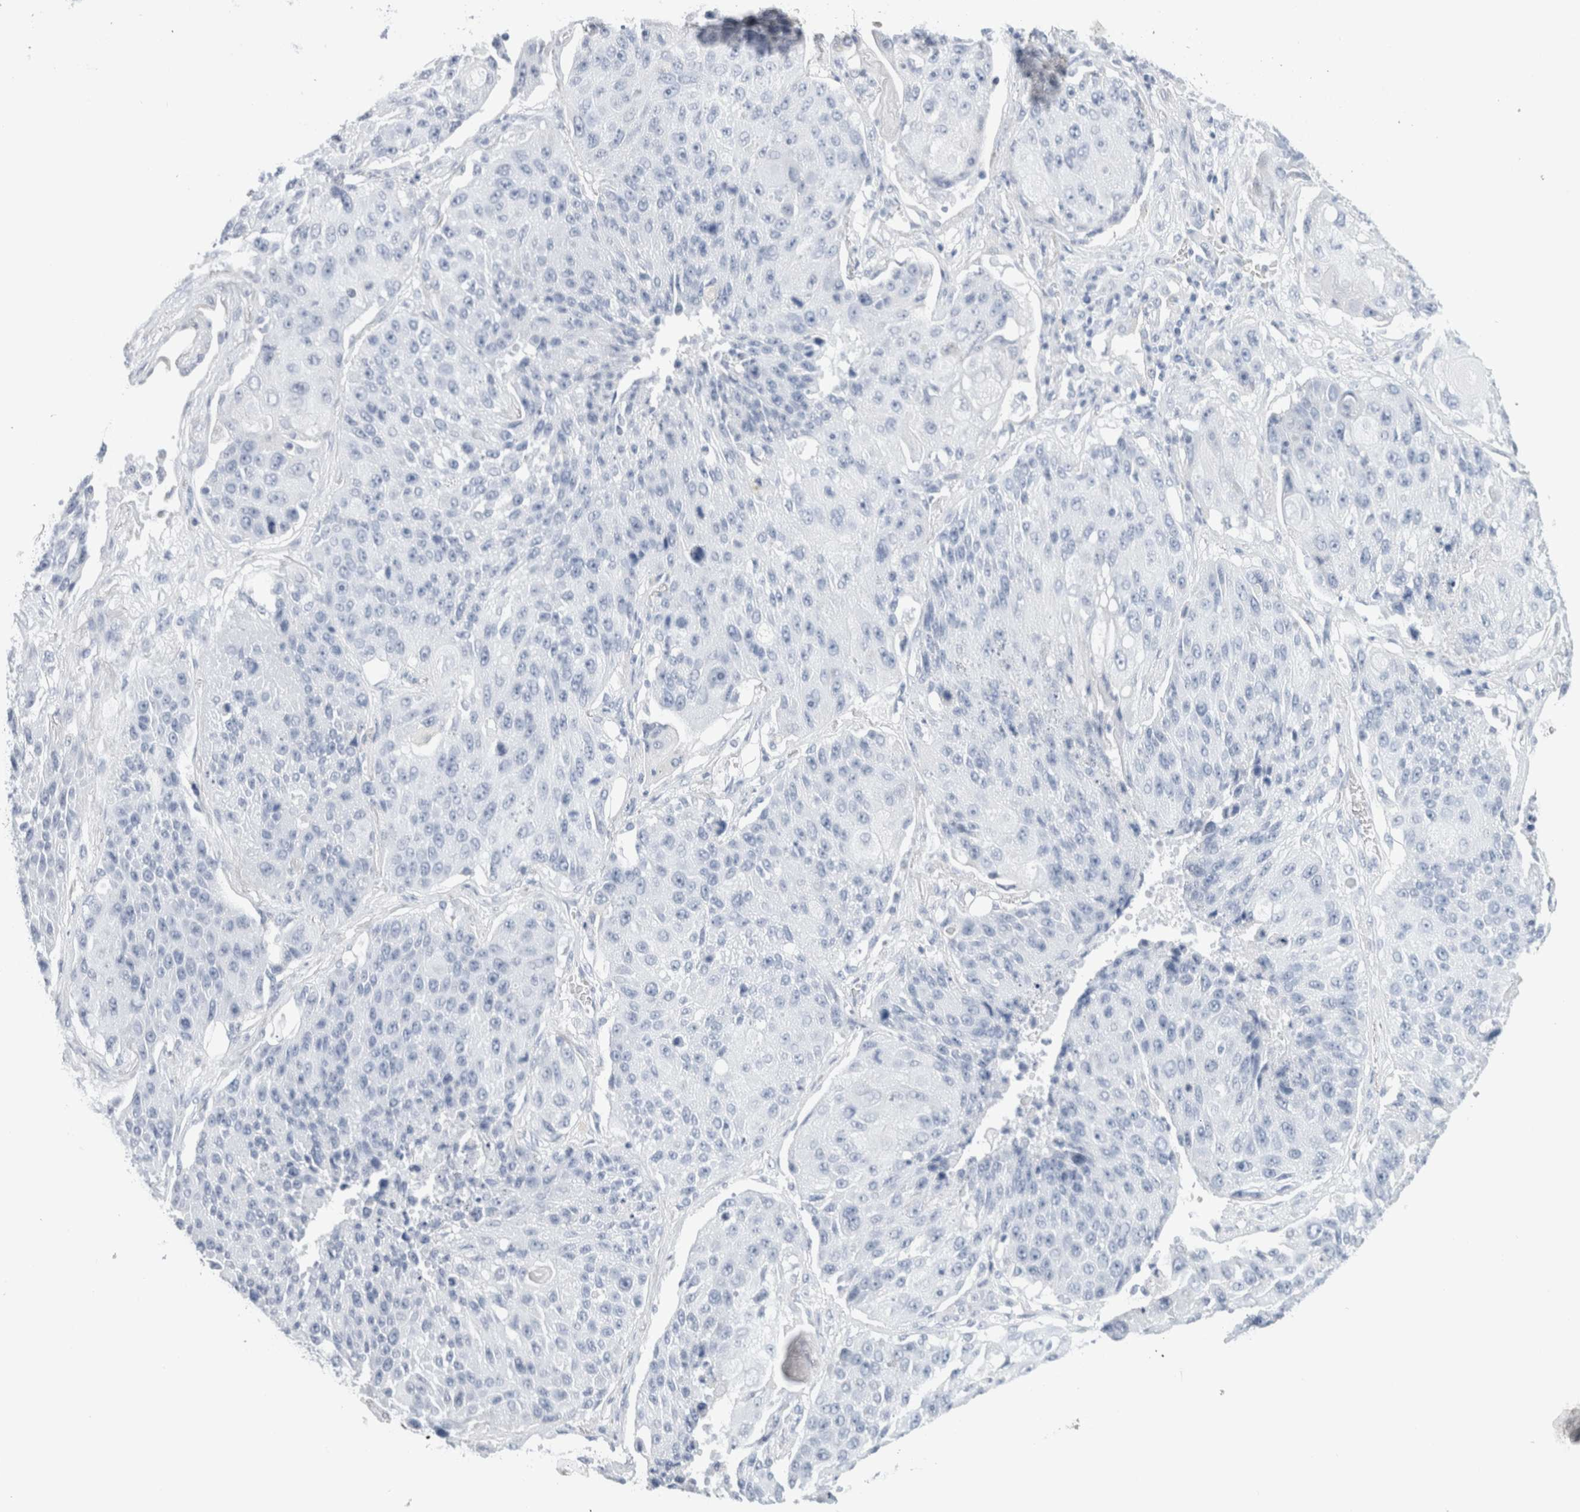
{"staining": {"intensity": "negative", "quantity": "none", "location": "none"}, "tissue": "lung cancer", "cell_type": "Tumor cells", "image_type": "cancer", "snomed": [{"axis": "morphology", "description": "Squamous cell carcinoma, NOS"}, {"axis": "topography", "description": "Lung"}], "caption": "Human lung squamous cell carcinoma stained for a protein using immunohistochemistry (IHC) reveals no positivity in tumor cells.", "gene": "ECHDC2", "patient": {"sex": "male", "age": 61}}